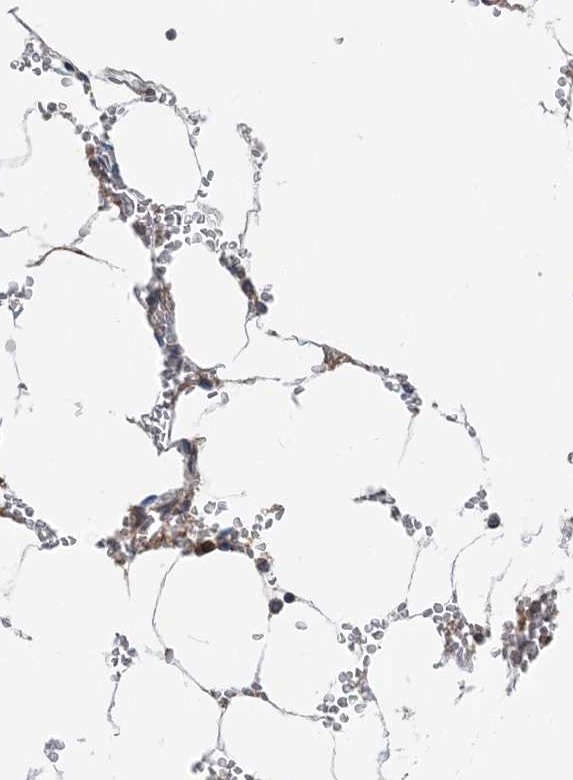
{"staining": {"intensity": "weak", "quantity": "<25%", "location": "cytoplasmic/membranous"}, "tissue": "bone marrow", "cell_type": "Hematopoietic cells", "image_type": "normal", "snomed": [{"axis": "morphology", "description": "Normal tissue, NOS"}, {"axis": "topography", "description": "Bone marrow"}], "caption": "A high-resolution micrograph shows immunohistochemistry (IHC) staining of normal bone marrow, which demonstrates no significant positivity in hematopoietic cells. Brightfield microscopy of immunohistochemistry (IHC) stained with DAB (brown) and hematoxylin (blue), captured at high magnification.", "gene": "MOB4", "patient": {"sex": "male", "age": 70}}